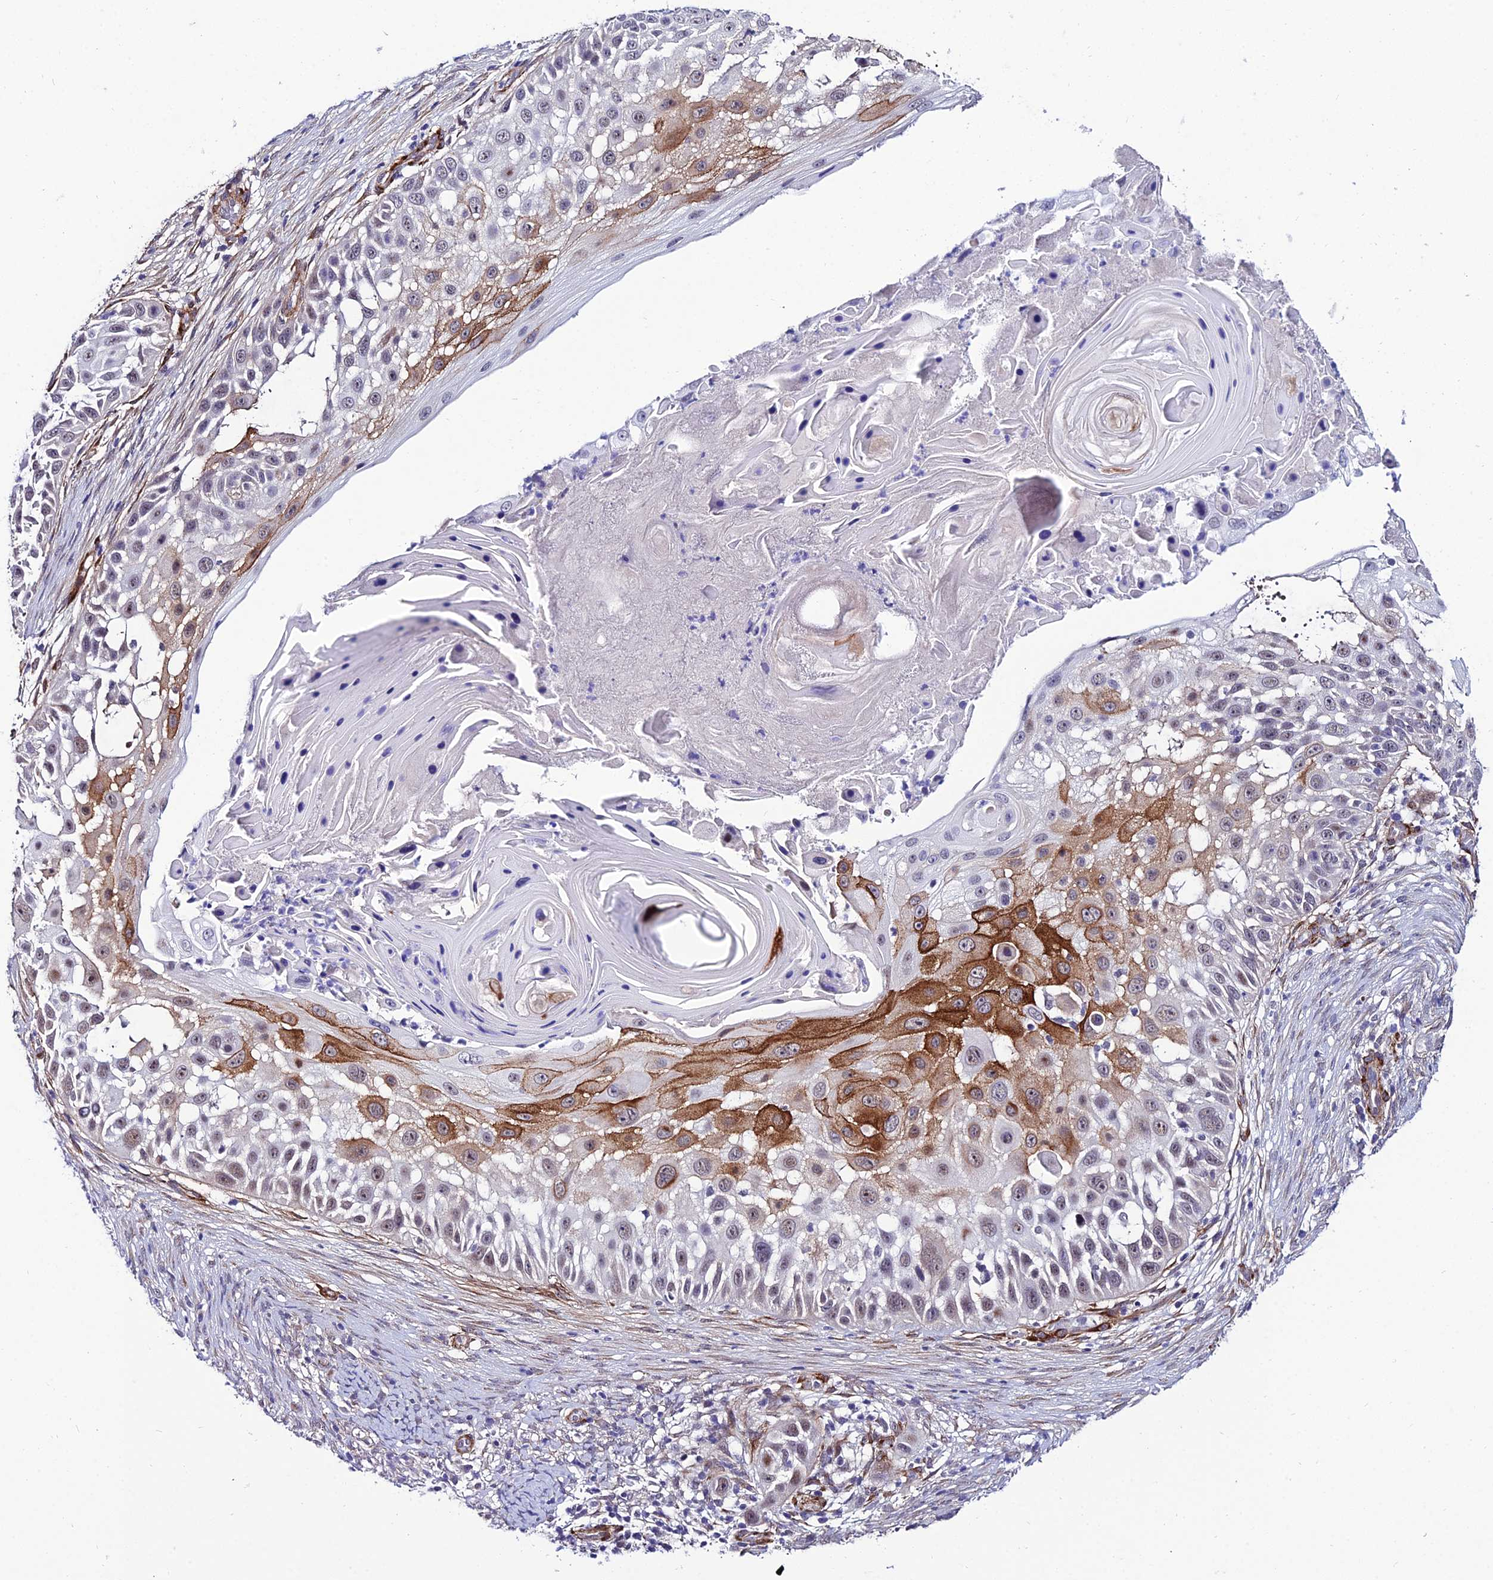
{"staining": {"intensity": "strong", "quantity": "<25%", "location": "cytoplasmic/membranous"}, "tissue": "skin cancer", "cell_type": "Tumor cells", "image_type": "cancer", "snomed": [{"axis": "morphology", "description": "Squamous cell carcinoma, NOS"}, {"axis": "topography", "description": "Skin"}], "caption": "Immunohistochemistry (DAB) staining of skin cancer (squamous cell carcinoma) shows strong cytoplasmic/membranous protein positivity in approximately <25% of tumor cells. (Brightfield microscopy of DAB IHC at high magnification).", "gene": "SYT15", "patient": {"sex": "female", "age": 44}}